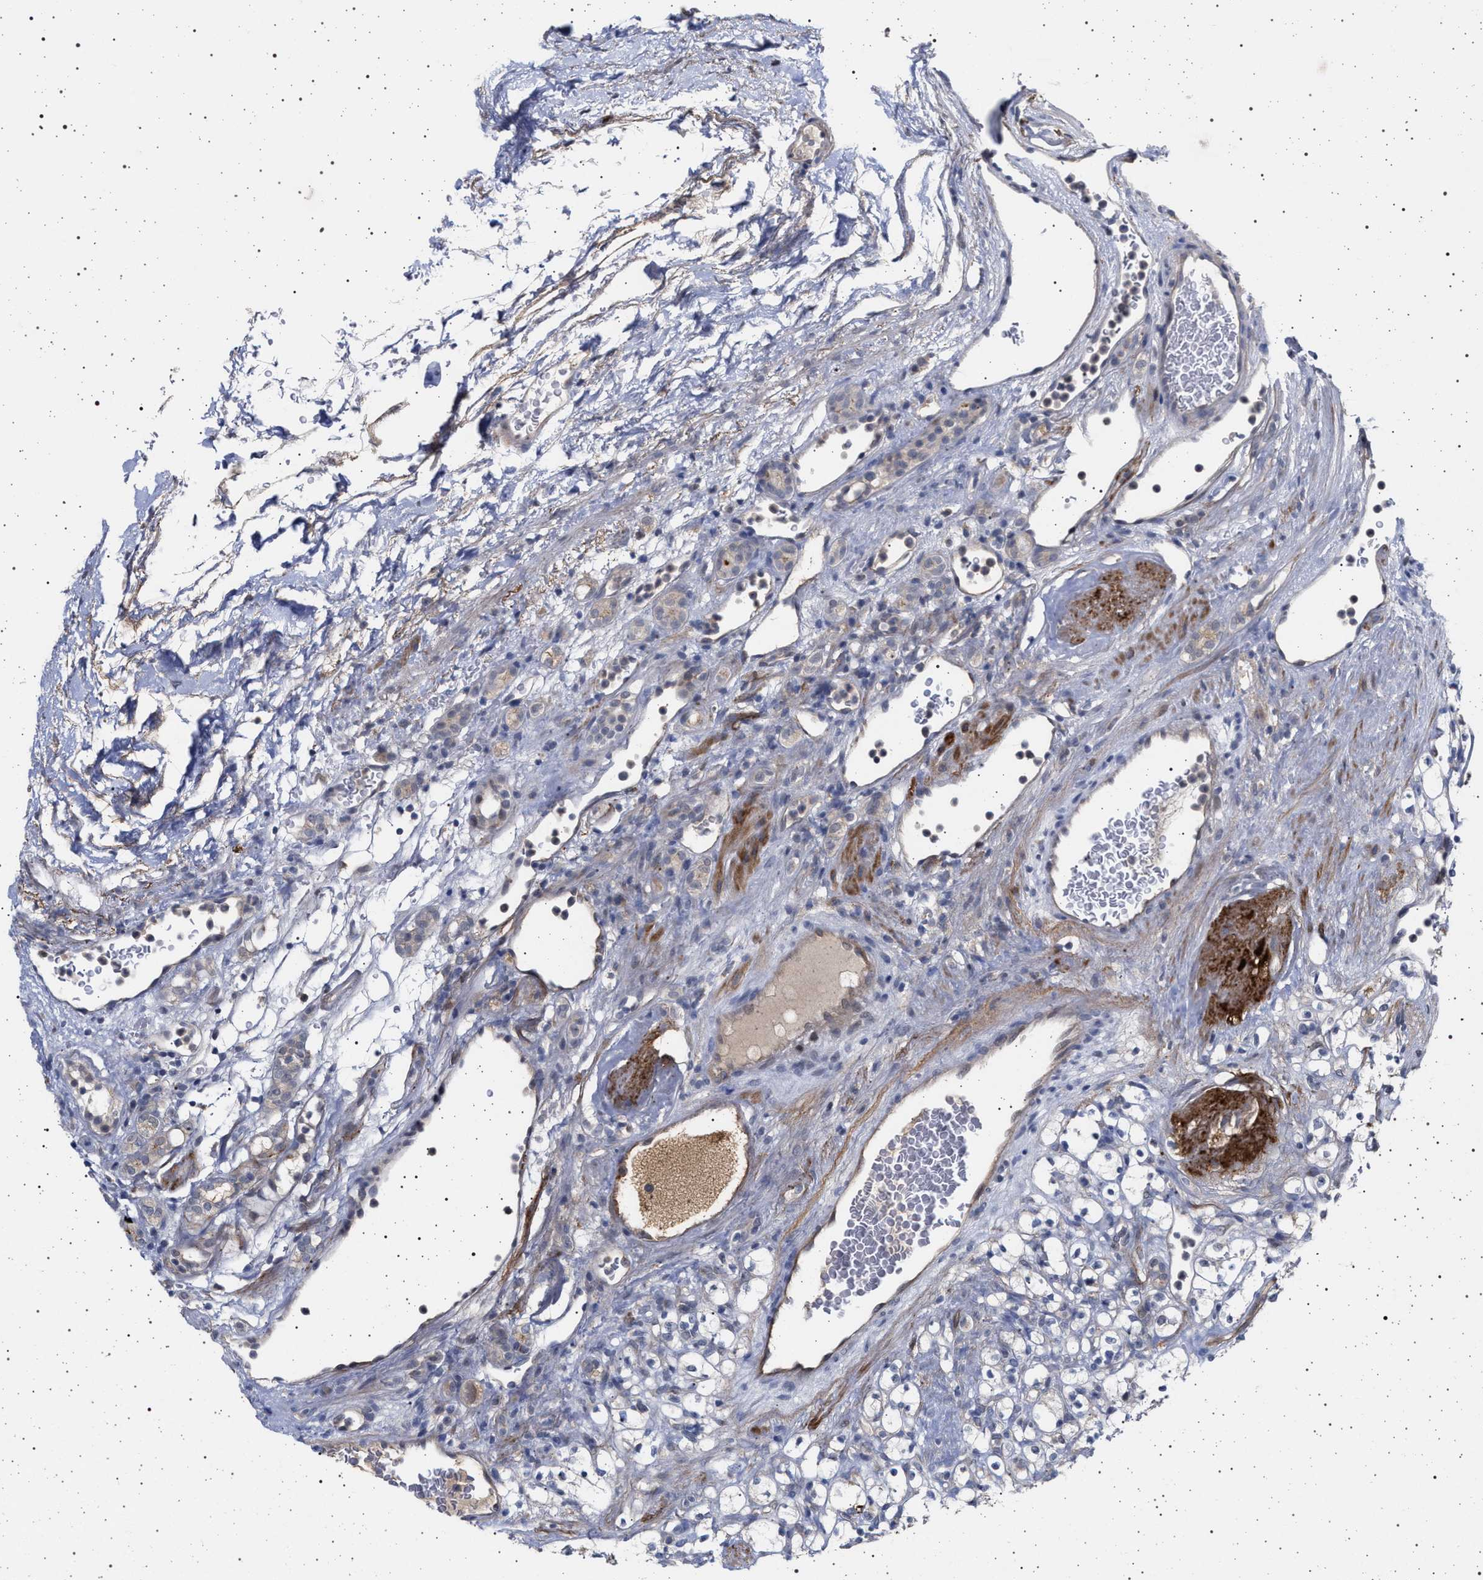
{"staining": {"intensity": "negative", "quantity": "none", "location": "none"}, "tissue": "renal cancer", "cell_type": "Tumor cells", "image_type": "cancer", "snomed": [{"axis": "morphology", "description": "Normal tissue, NOS"}, {"axis": "morphology", "description": "Adenocarcinoma, NOS"}, {"axis": "topography", "description": "Kidney"}], "caption": "High magnification brightfield microscopy of renal adenocarcinoma stained with DAB (3,3'-diaminobenzidine) (brown) and counterstained with hematoxylin (blue): tumor cells show no significant staining.", "gene": "RBM48", "patient": {"sex": "female", "age": 72}}